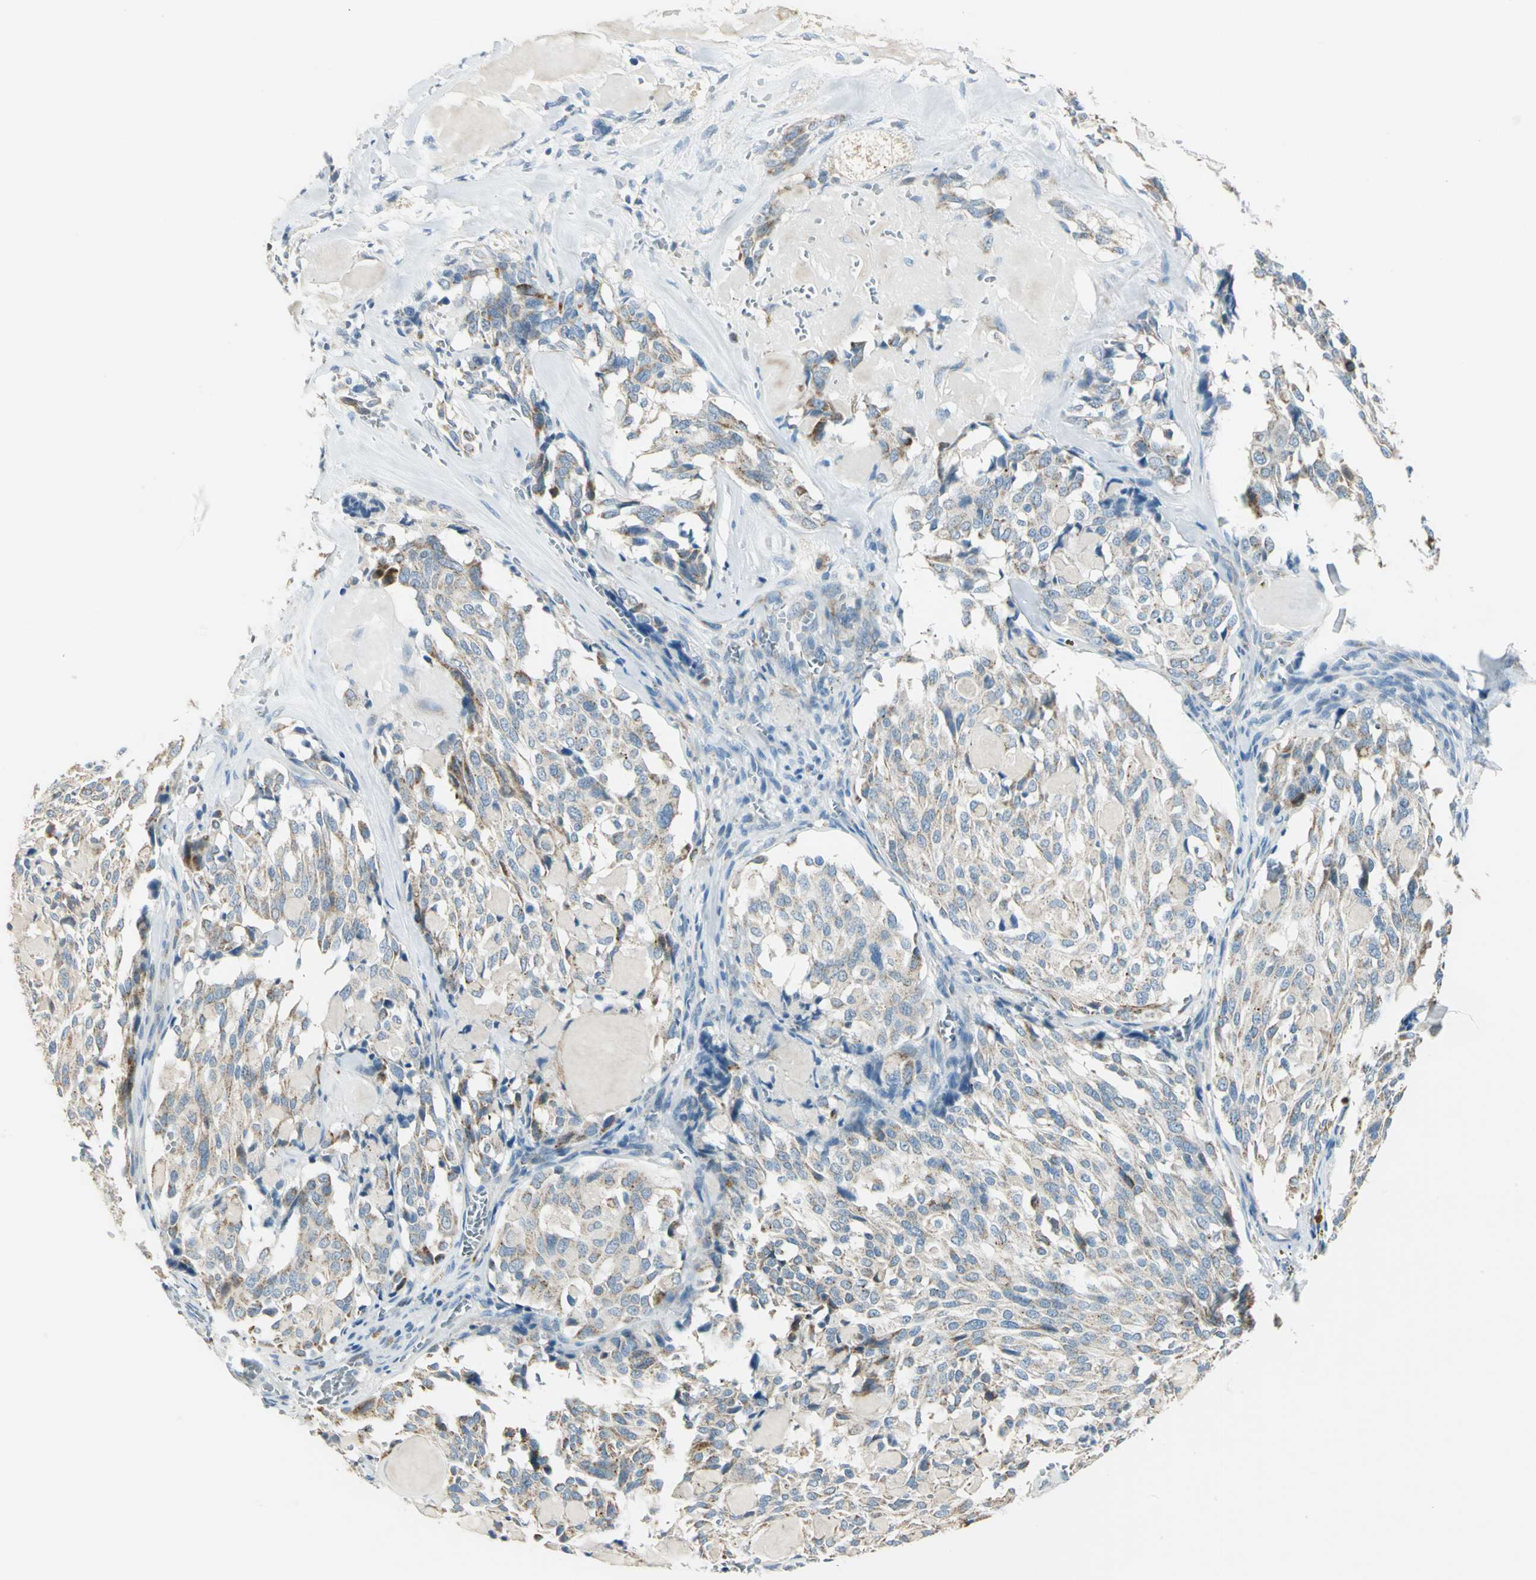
{"staining": {"intensity": "weak", "quantity": ">75%", "location": "cytoplasmic/membranous"}, "tissue": "thyroid cancer", "cell_type": "Tumor cells", "image_type": "cancer", "snomed": [{"axis": "morphology", "description": "Carcinoma, NOS"}, {"axis": "morphology", "description": "Carcinoid, malignant, NOS"}, {"axis": "topography", "description": "Thyroid gland"}], "caption": "Brown immunohistochemical staining in carcinoma (thyroid) reveals weak cytoplasmic/membranous expression in approximately >75% of tumor cells.", "gene": "ACADM", "patient": {"sex": "male", "age": 33}}